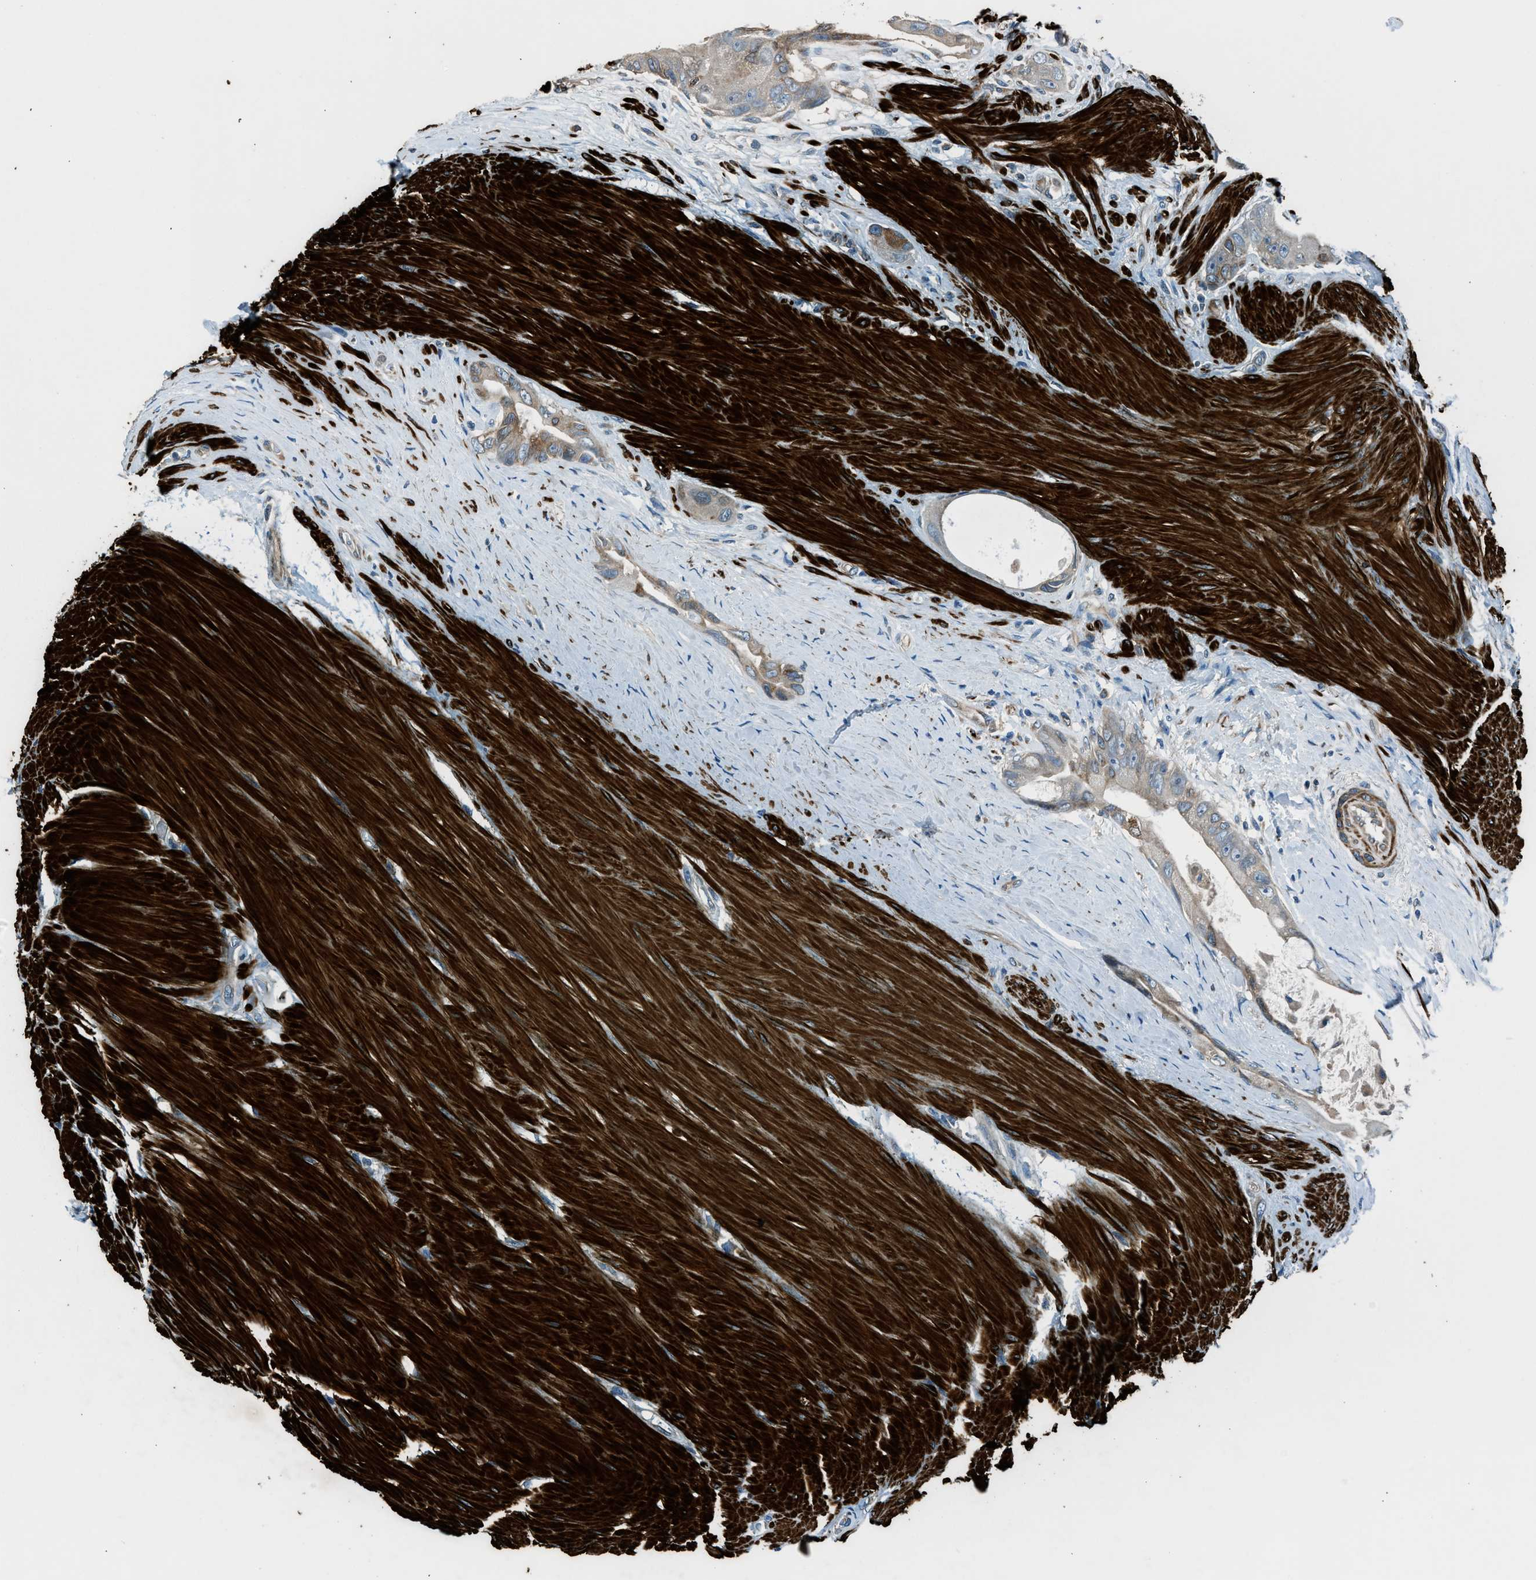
{"staining": {"intensity": "weak", "quantity": "<25%", "location": "cytoplasmic/membranous"}, "tissue": "colorectal cancer", "cell_type": "Tumor cells", "image_type": "cancer", "snomed": [{"axis": "morphology", "description": "Adenocarcinoma, NOS"}, {"axis": "topography", "description": "Rectum"}], "caption": "Photomicrograph shows no protein positivity in tumor cells of colorectal adenocarcinoma tissue.", "gene": "LMBR1", "patient": {"sex": "male", "age": 51}}